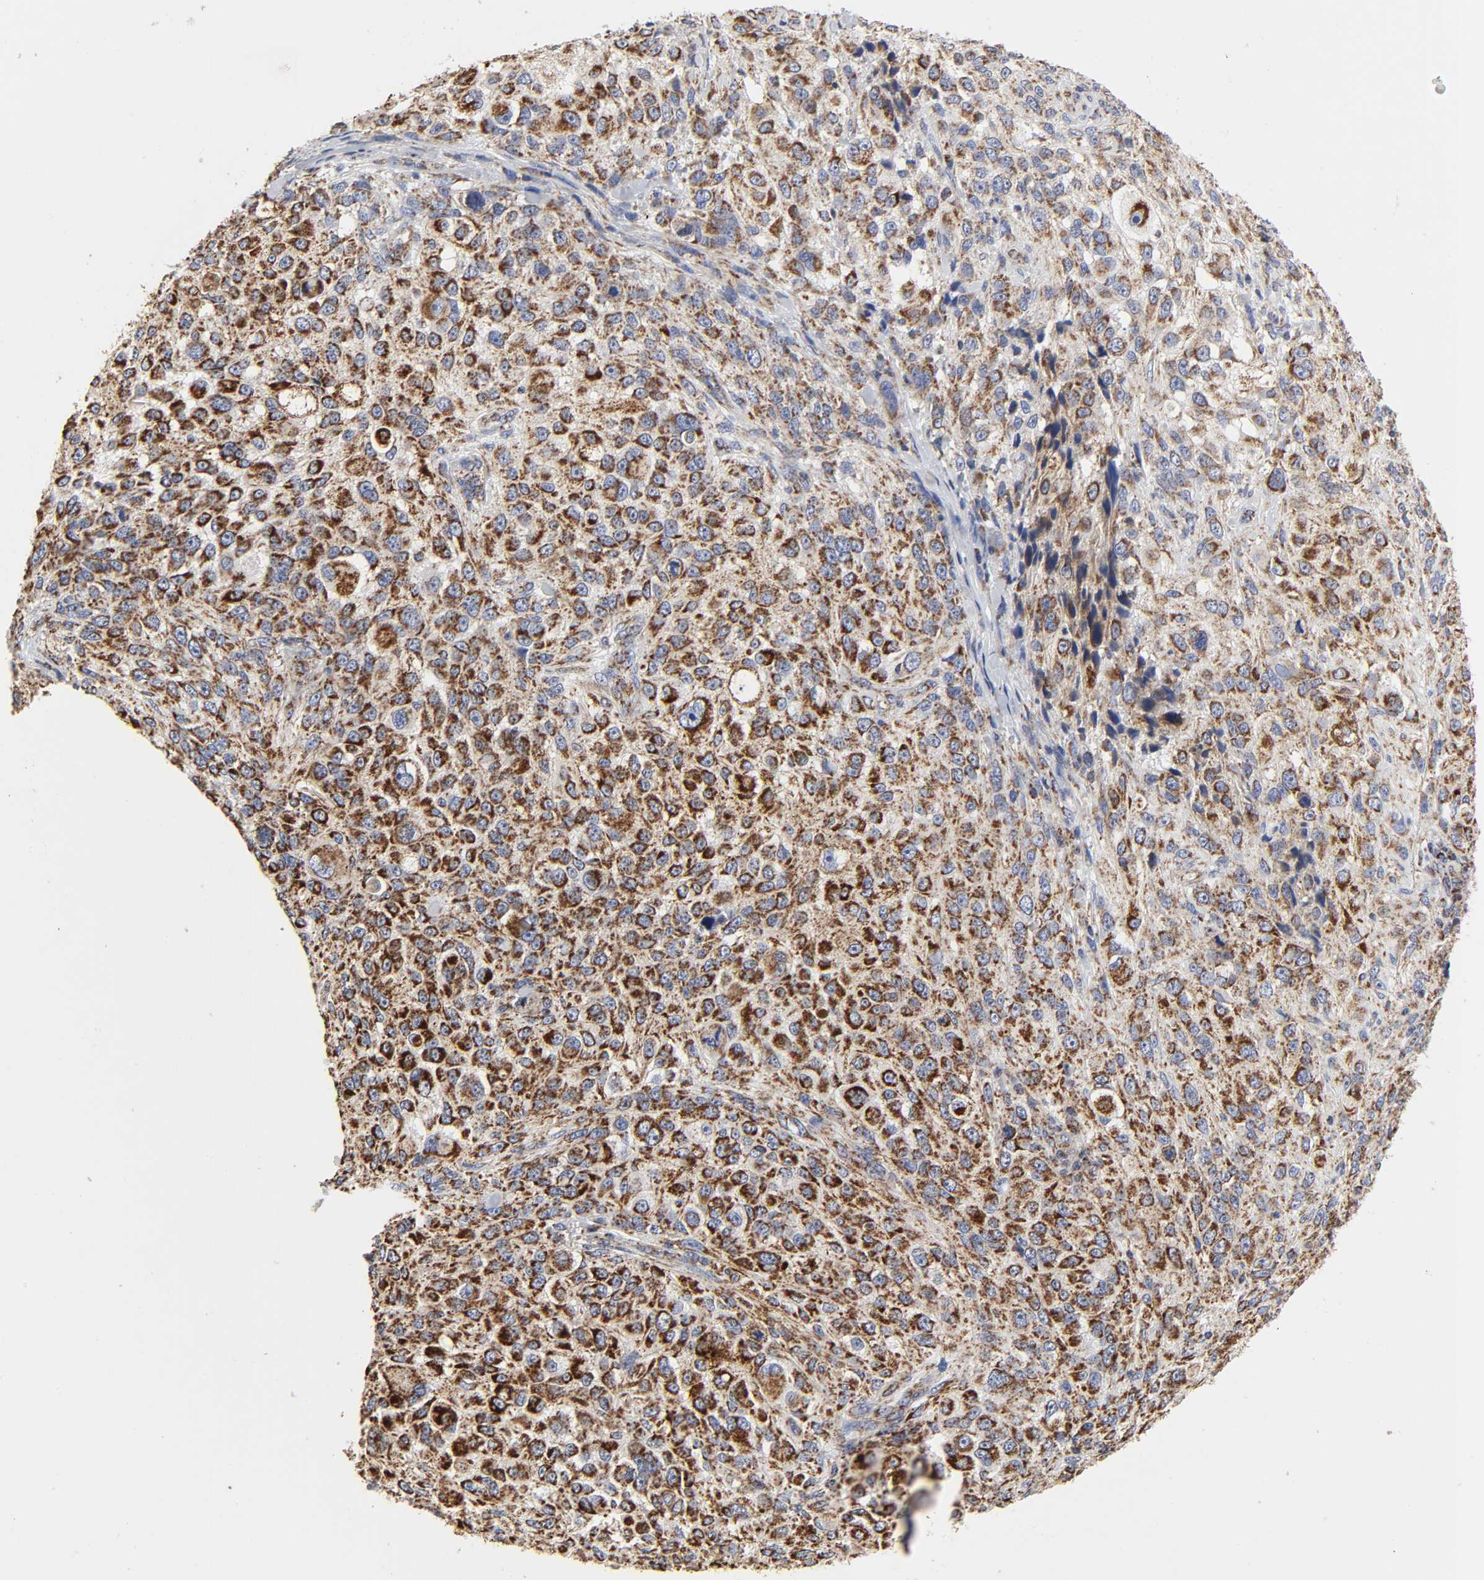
{"staining": {"intensity": "strong", "quantity": ">75%", "location": "cytoplasmic/membranous"}, "tissue": "melanoma", "cell_type": "Tumor cells", "image_type": "cancer", "snomed": [{"axis": "morphology", "description": "Necrosis, NOS"}, {"axis": "morphology", "description": "Malignant melanoma, NOS"}, {"axis": "topography", "description": "Skin"}], "caption": "Protein staining by immunohistochemistry (IHC) exhibits strong cytoplasmic/membranous positivity in about >75% of tumor cells in melanoma.", "gene": "COX6B1", "patient": {"sex": "female", "age": 87}}